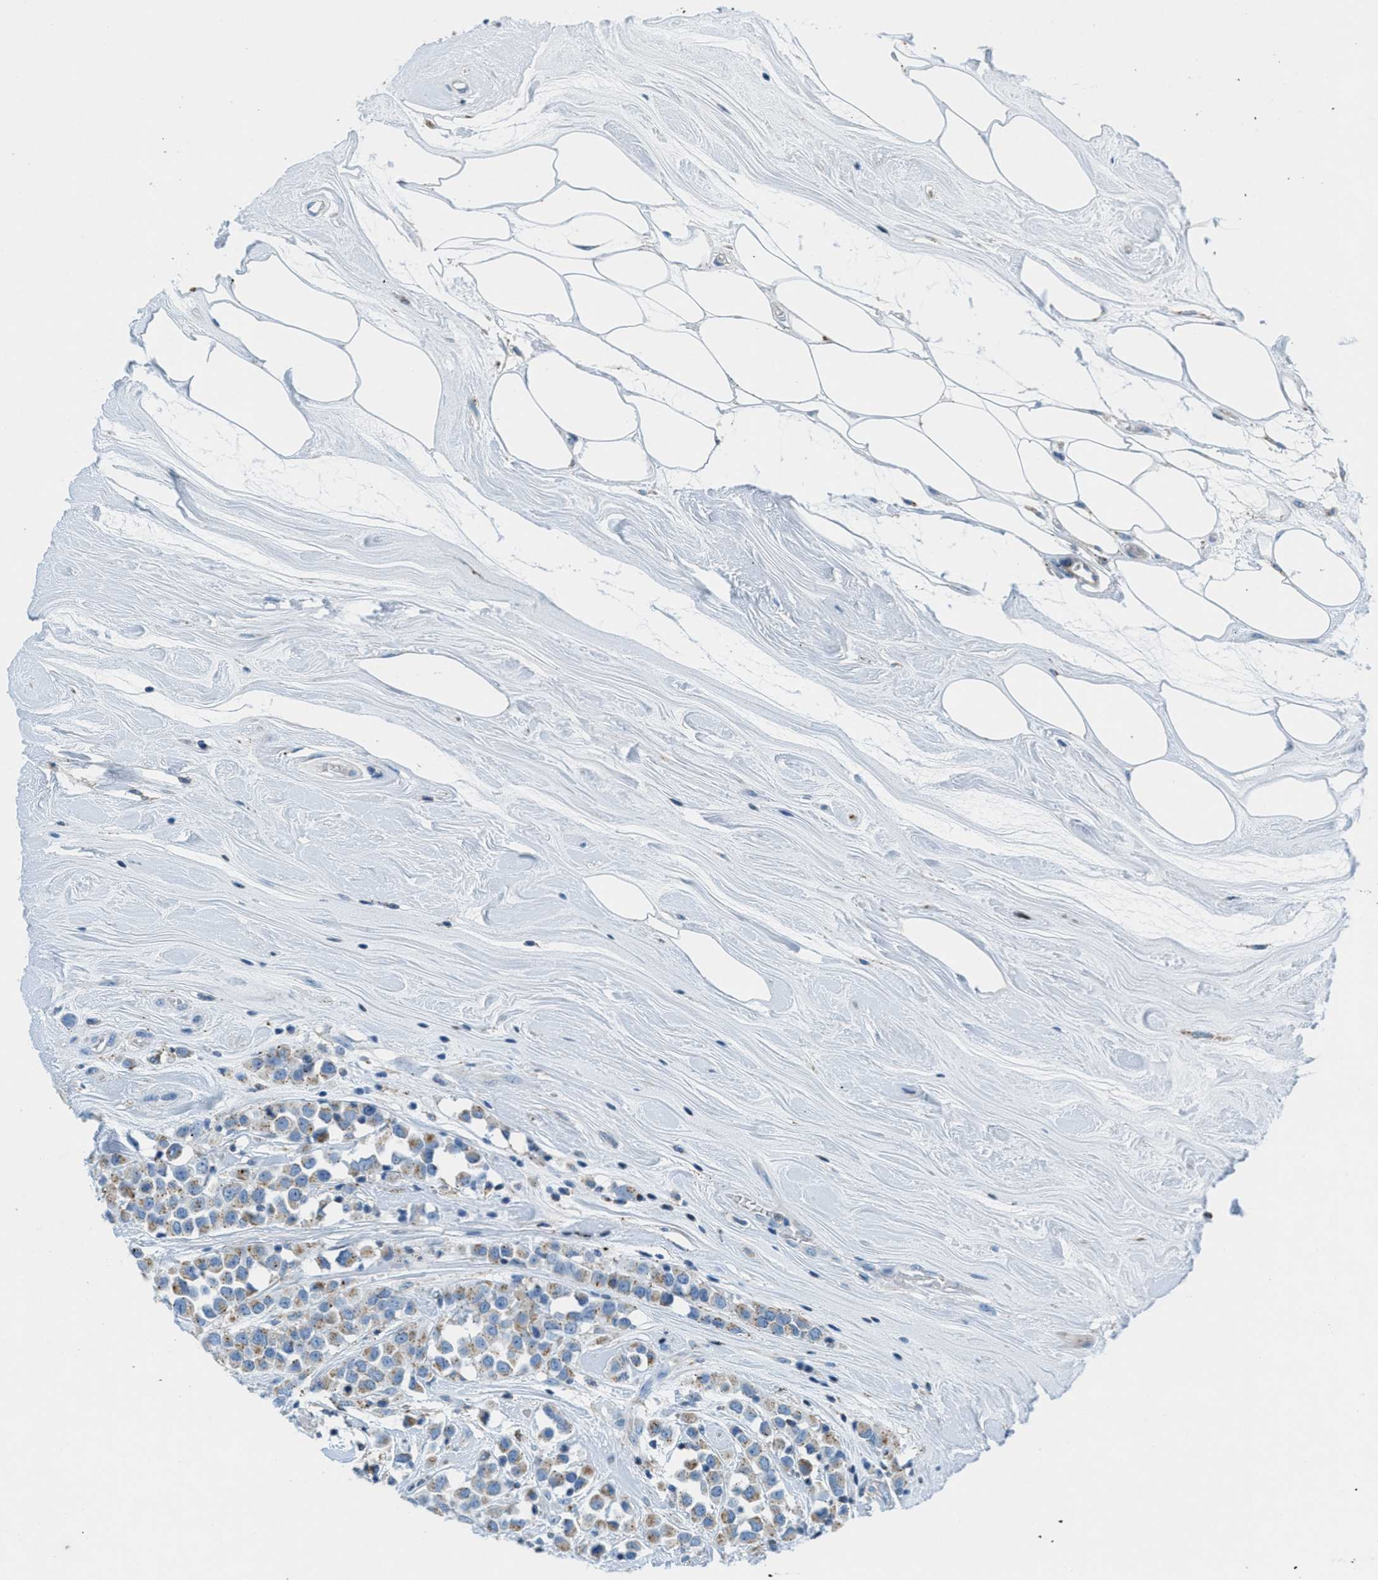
{"staining": {"intensity": "weak", "quantity": ">75%", "location": "cytoplasmic/membranous"}, "tissue": "breast cancer", "cell_type": "Tumor cells", "image_type": "cancer", "snomed": [{"axis": "morphology", "description": "Duct carcinoma"}, {"axis": "topography", "description": "Breast"}], "caption": "Immunohistochemical staining of invasive ductal carcinoma (breast) reveals low levels of weak cytoplasmic/membranous positivity in approximately >75% of tumor cells. The staining is performed using DAB brown chromogen to label protein expression. The nuclei are counter-stained blue using hematoxylin.", "gene": "MFSD13A", "patient": {"sex": "female", "age": 61}}